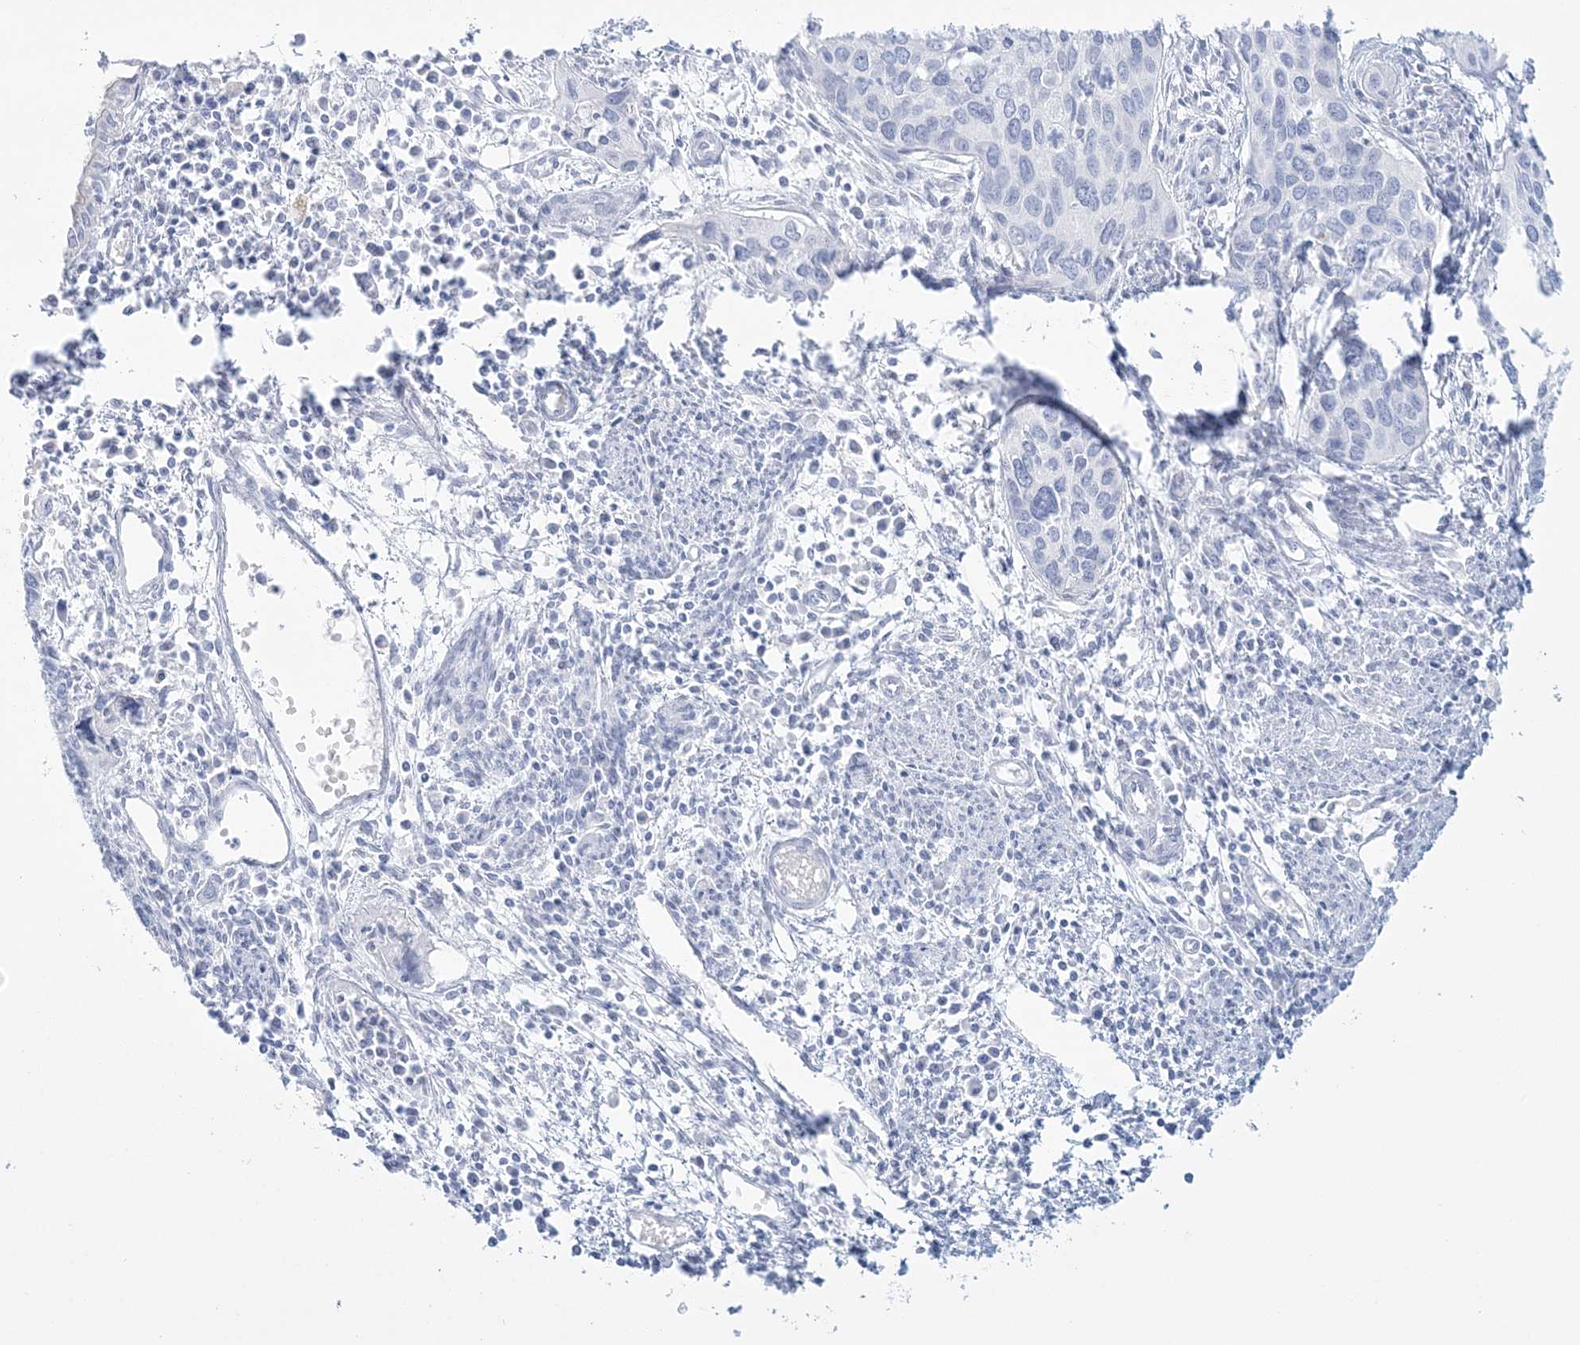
{"staining": {"intensity": "negative", "quantity": "none", "location": "none"}, "tissue": "cervical cancer", "cell_type": "Tumor cells", "image_type": "cancer", "snomed": [{"axis": "morphology", "description": "Squamous cell carcinoma, NOS"}, {"axis": "topography", "description": "Cervix"}], "caption": "A high-resolution photomicrograph shows IHC staining of squamous cell carcinoma (cervical), which demonstrates no significant positivity in tumor cells.", "gene": "ADGB", "patient": {"sex": "female", "age": 55}}